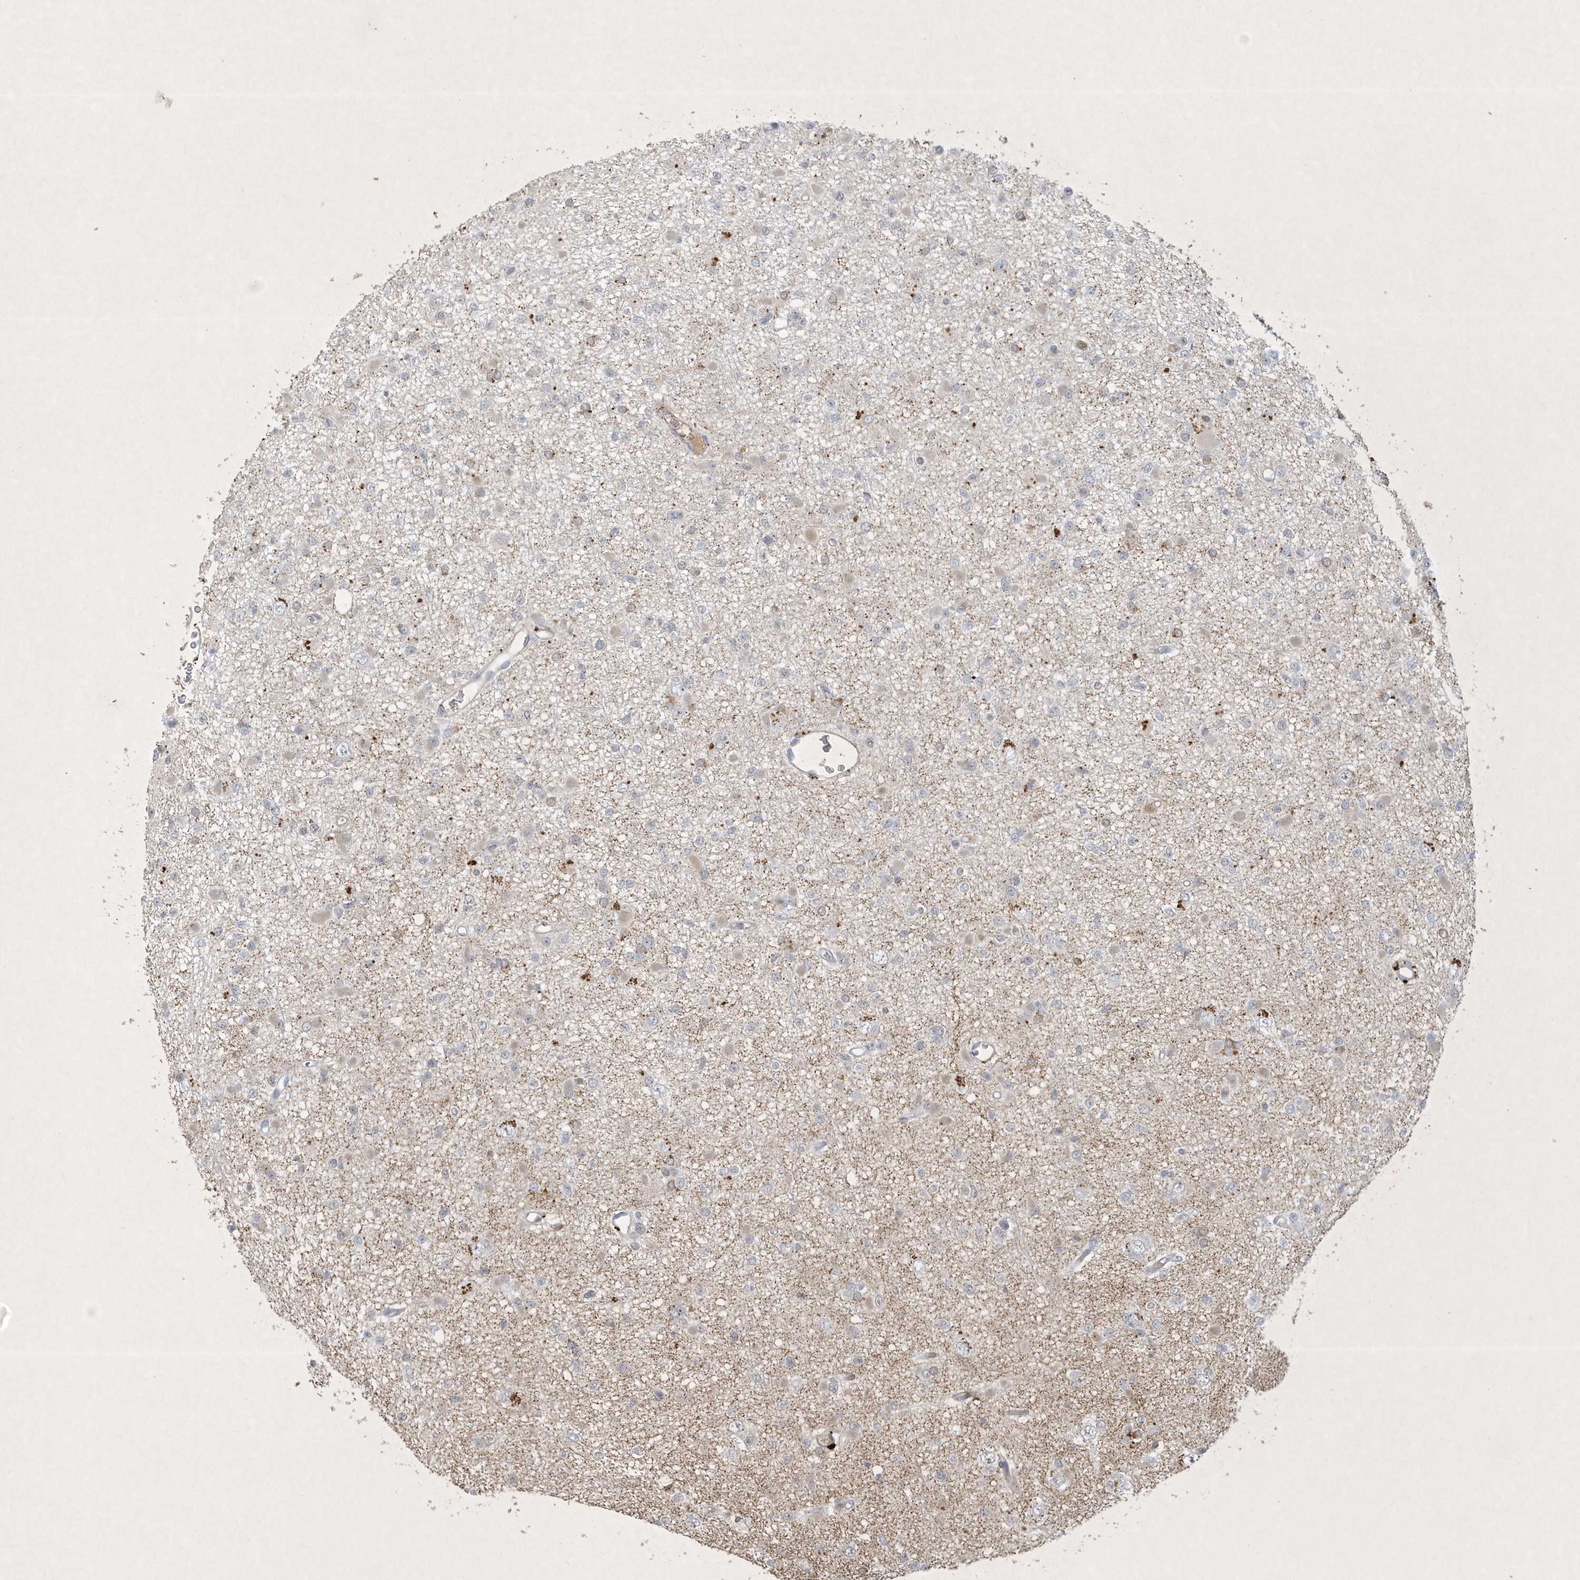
{"staining": {"intensity": "negative", "quantity": "none", "location": "none"}, "tissue": "glioma", "cell_type": "Tumor cells", "image_type": "cancer", "snomed": [{"axis": "morphology", "description": "Glioma, malignant, Low grade"}, {"axis": "topography", "description": "Brain"}], "caption": "The IHC photomicrograph has no significant staining in tumor cells of glioma tissue.", "gene": "THG1L", "patient": {"sex": "female", "age": 22}}